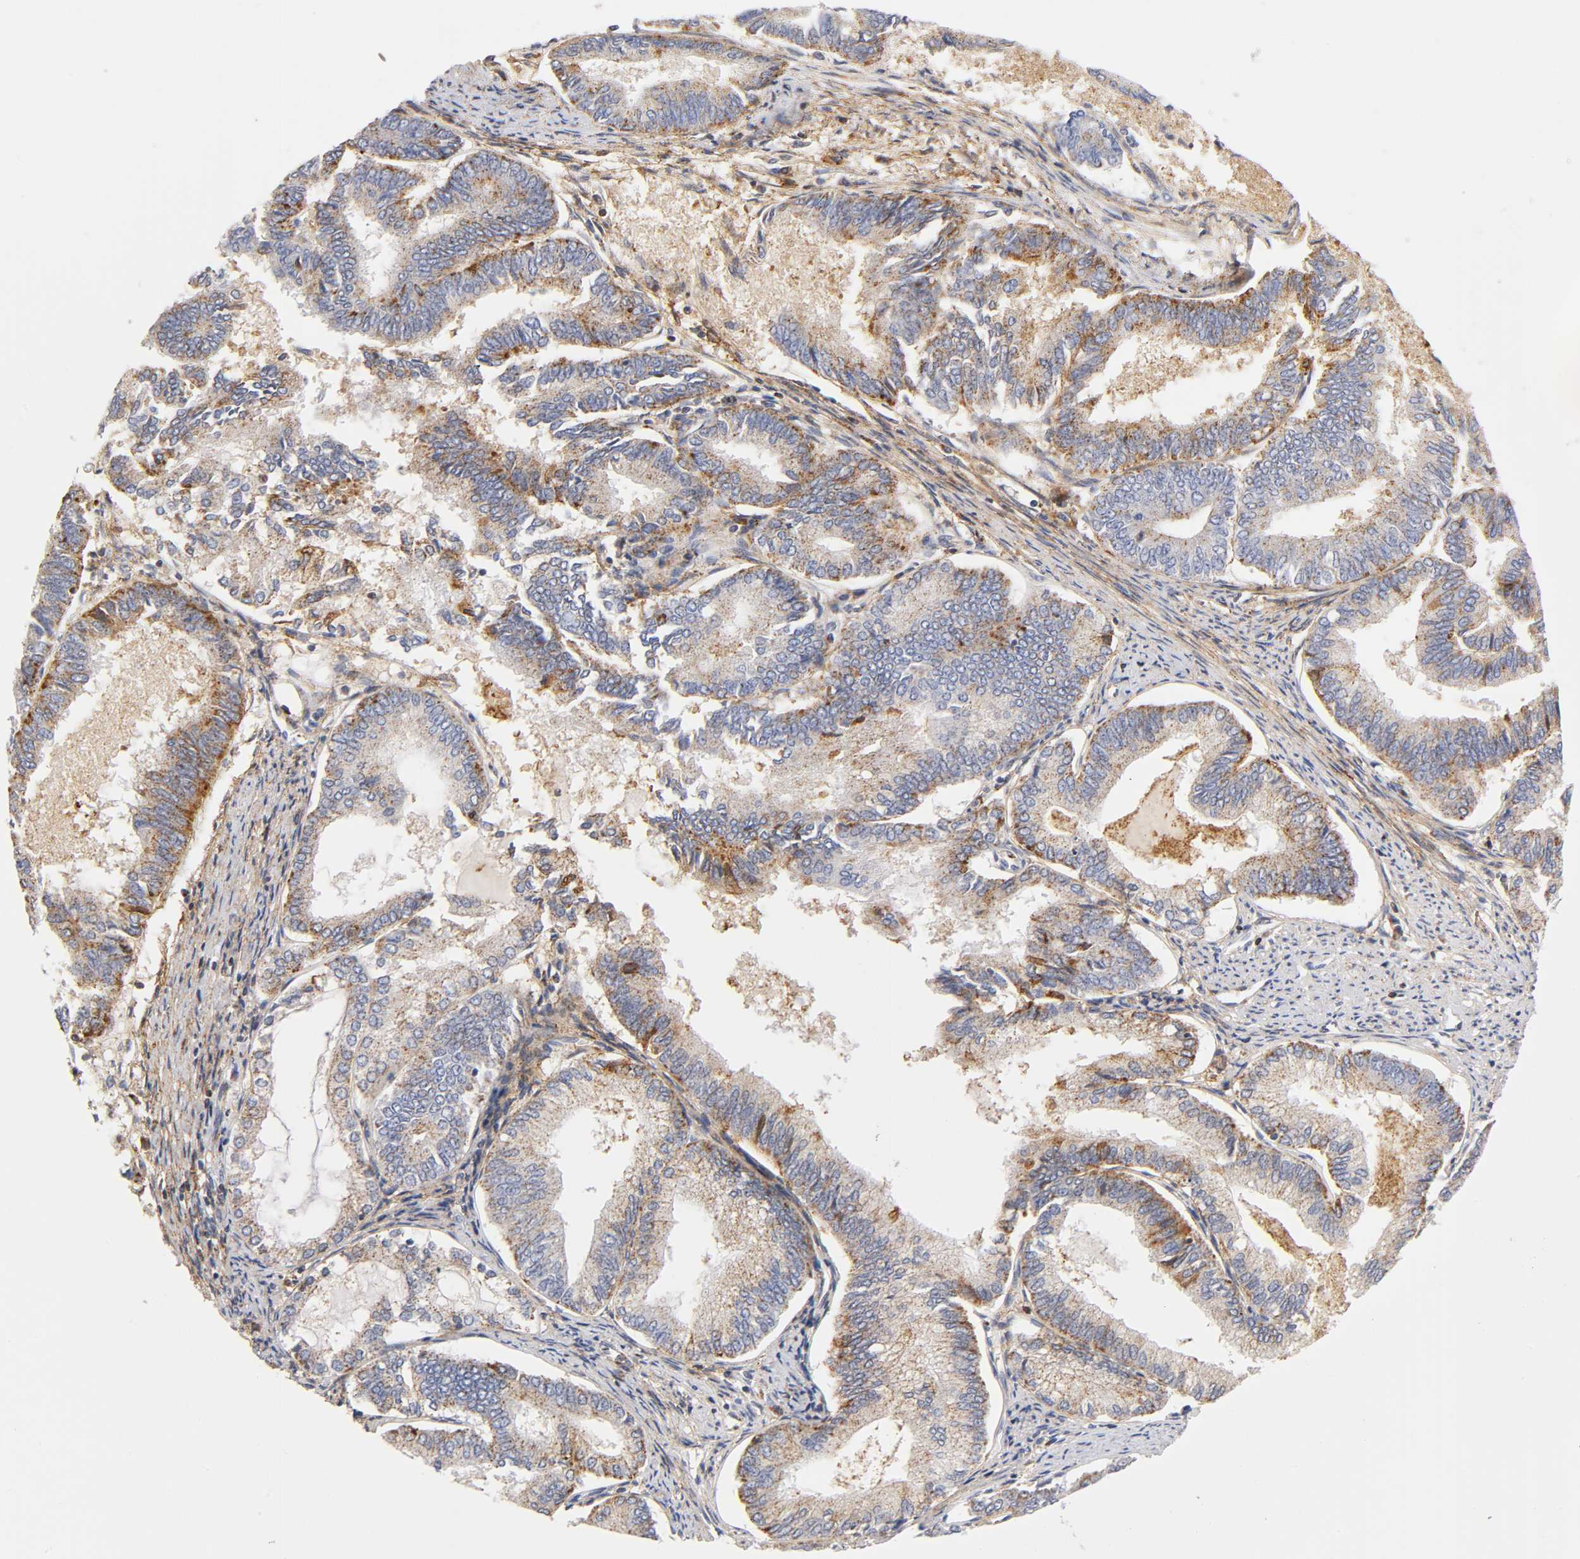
{"staining": {"intensity": "moderate", "quantity": "25%-75%", "location": "cytoplasmic/membranous"}, "tissue": "endometrial cancer", "cell_type": "Tumor cells", "image_type": "cancer", "snomed": [{"axis": "morphology", "description": "Adenocarcinoma, NOS"}, {"axis": "topography", "description": "Endometrium"}], "caption": "Immunohistochemistry (IHC) (DAB (3,3'-diaminobenzidine)) staining of human adenocarcinoma (endometrial) shows moderate cytoplasmic/membranous protein staining in approximately 25%-75% of tumor cells.", "gene": "ANXA7", "patient": {"sex": "female", "age": 86}}